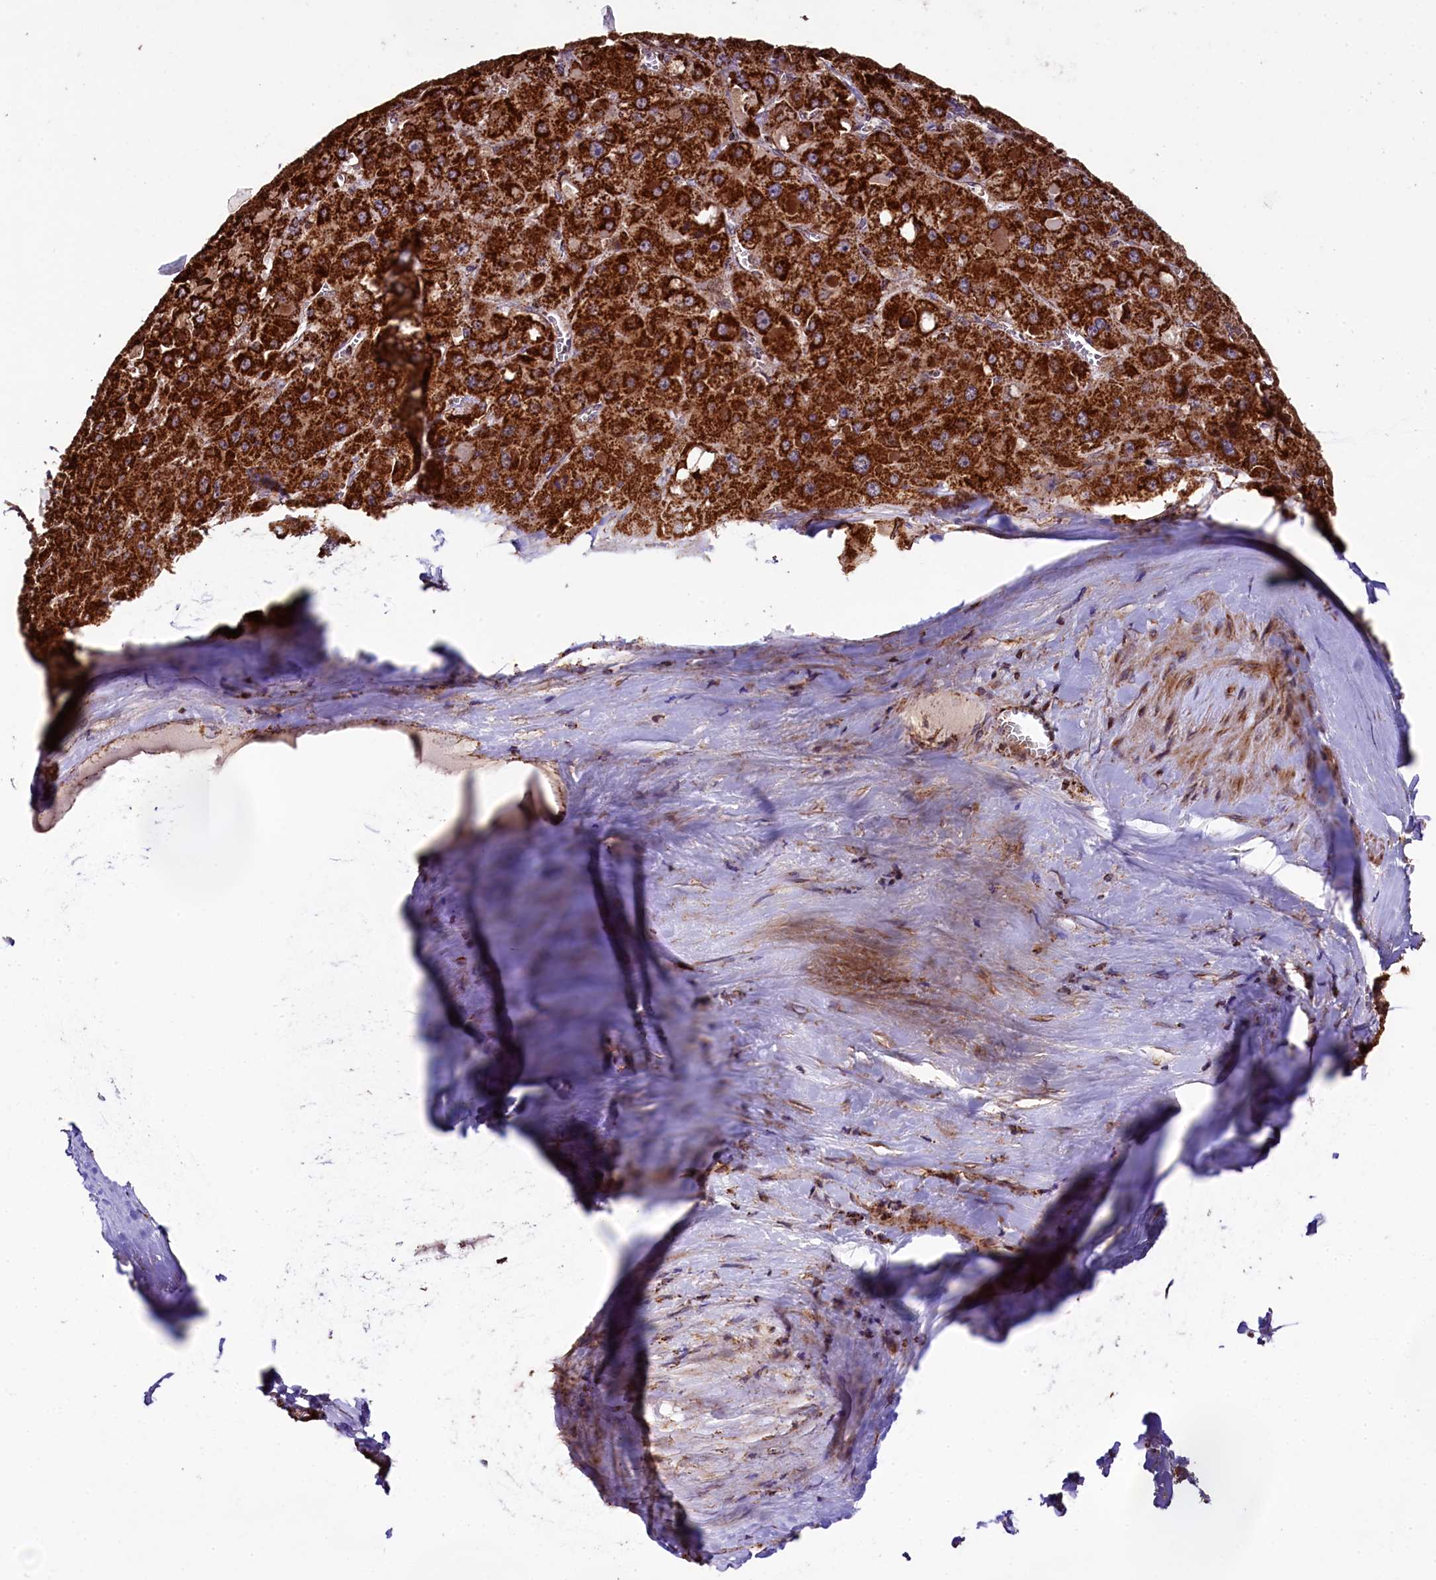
{"staining": {"intensity": "strong", "quantity": ">75%", "location": "cytoplasmic/membranous"}, "tissue": "liver cancer", "cell_type": "Tumor cells", "image_type": "cancer", "snomed": [{"axis": "morphology", "description": "Carcinoma, Hepatocellular, NOS"}, {"axis": "topography", "description": "Liver"}], "caption": "Protein expression analysis of hepatocellular carcinoma (liver) exhibits strong cytoplasmic/membranous staining in approximately >75% of tumor cells.", "gene": "KLC2", "patient": {"sex": "female", "age": 73}}